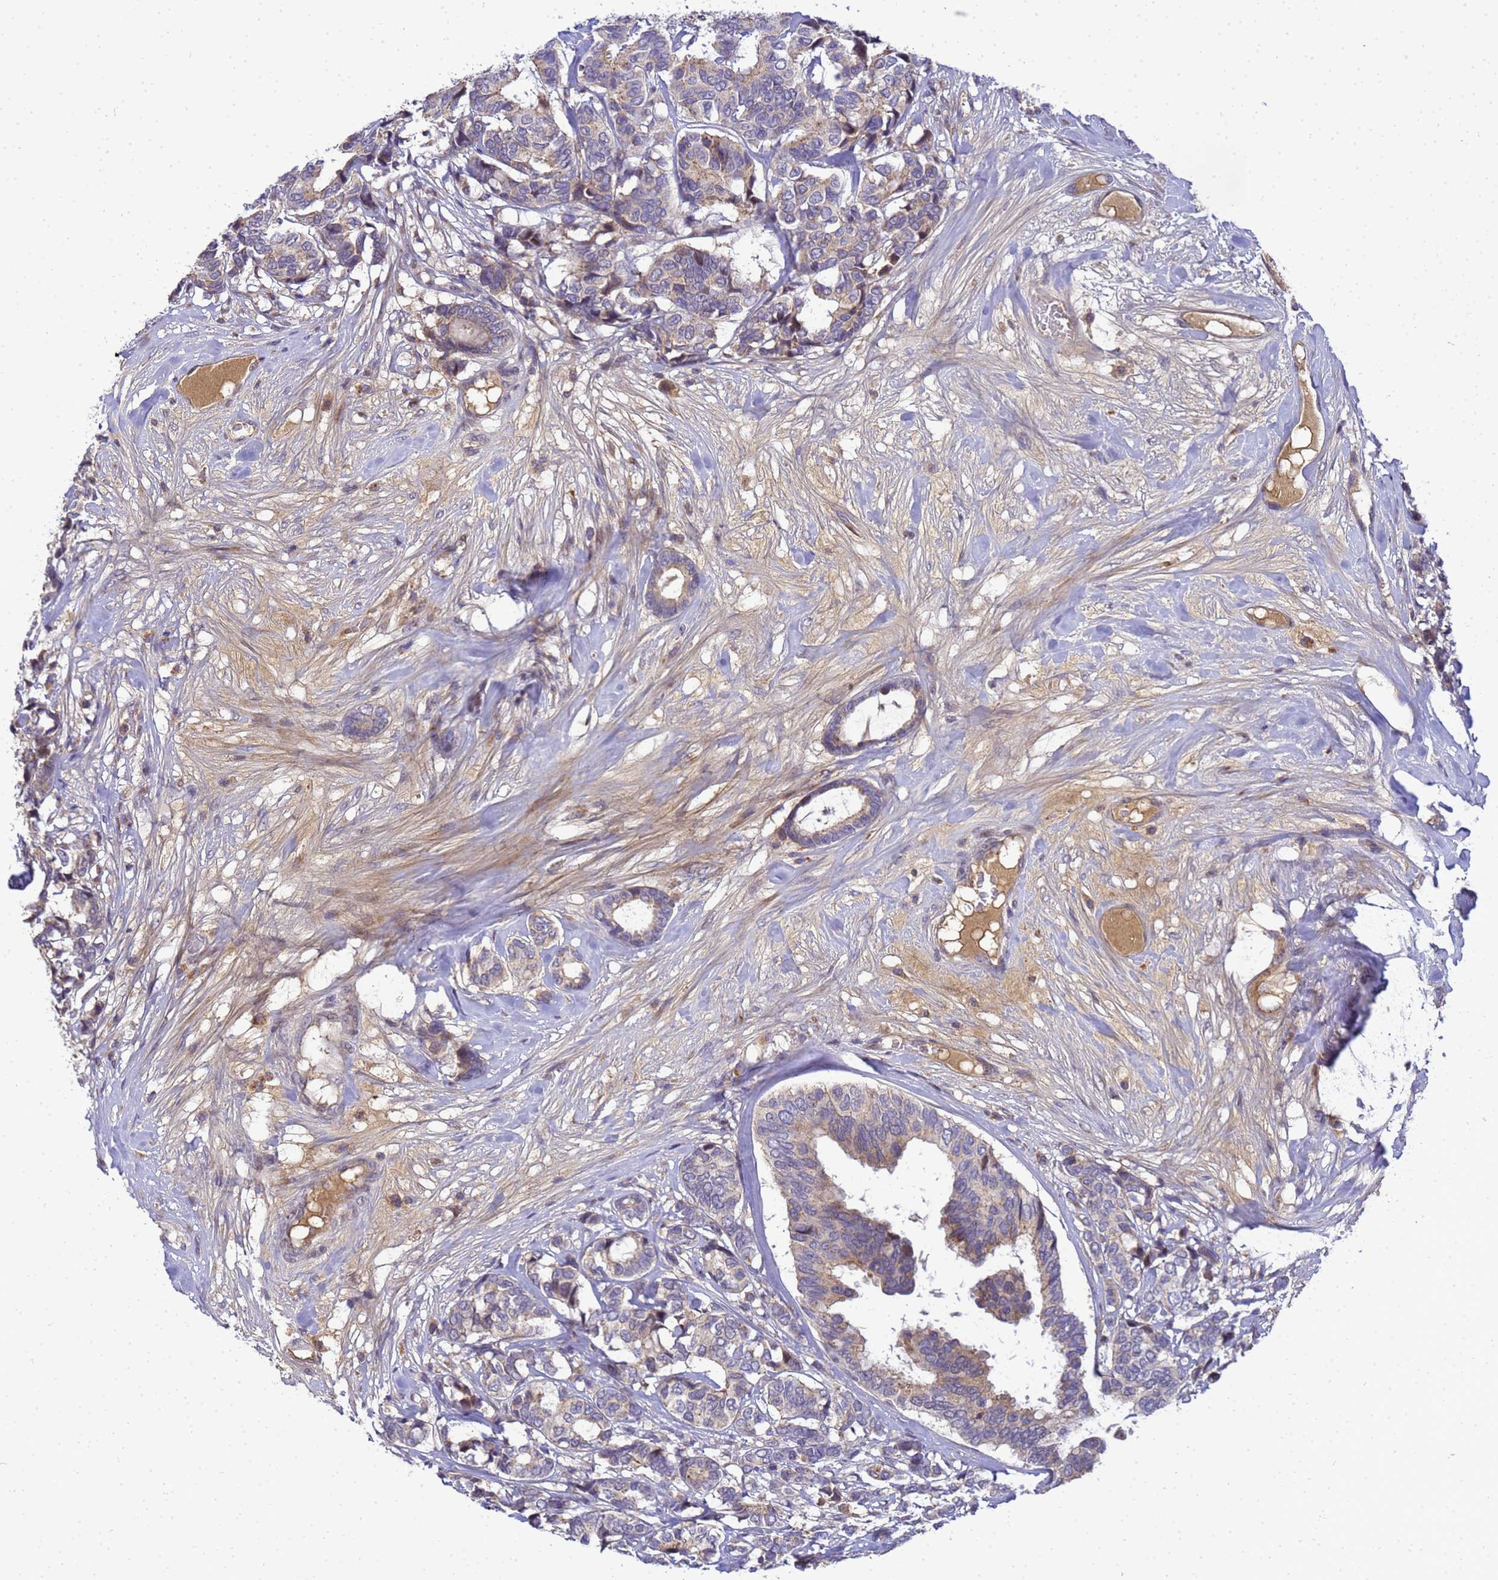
{"staining": {"intensity": "weak", "quantity": "25%-75%", "location": "cytoplasmic/membranous"}, "tissue": "breast cancer", "cell_type": "Tumor cells", "image_type": "cancer", "snomed": [{"axis": "morphology", "description": "Duct carcinoma"}, {"axis": "topography", "description": "Breast"}], "caption": "Weak cytoplasmic/membranous staining is appreciated in about 25%-75% of tumor cells in breast cancer (infiltrating ductal carcinoma).", "gene": "TMEM74B", "patient": {"sex": "female", "age": 87}}